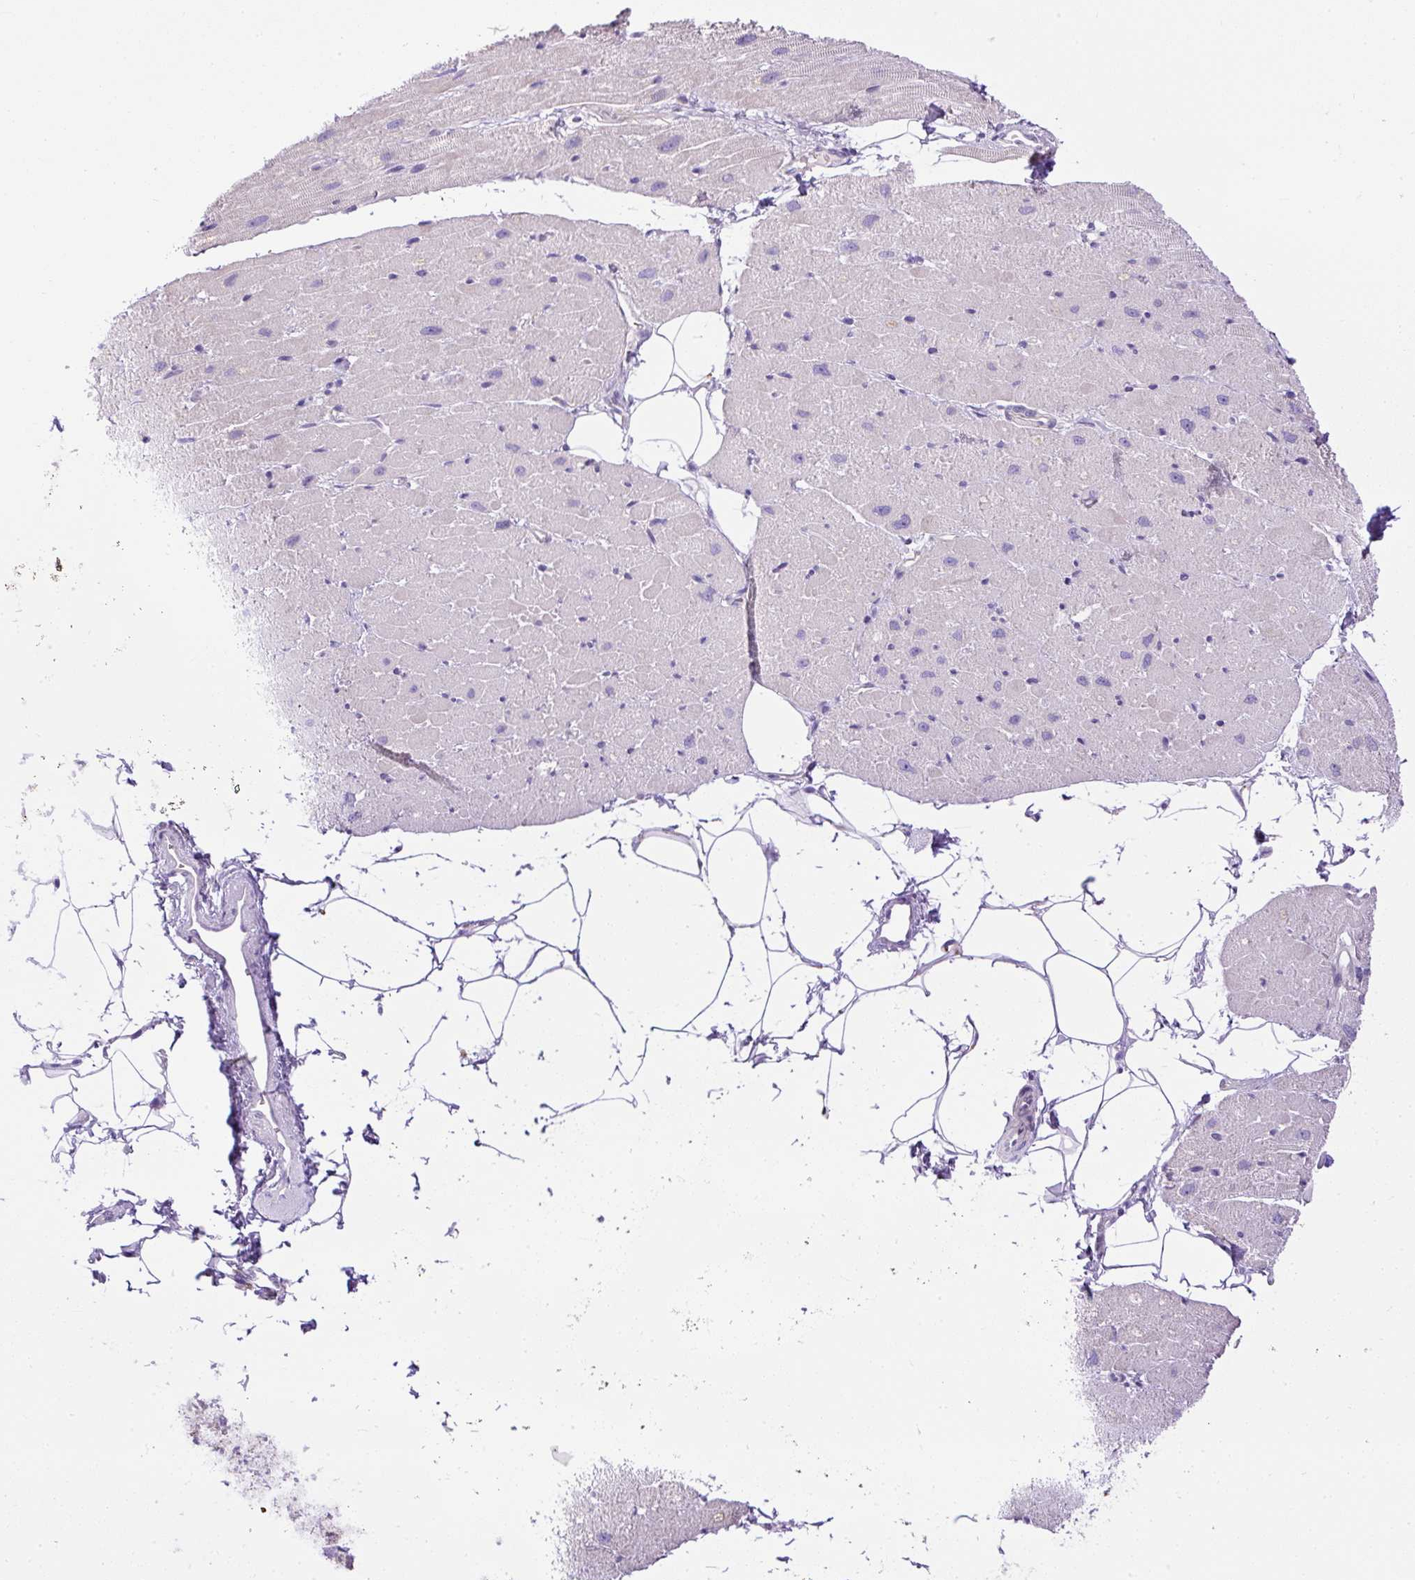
{"staining": {"intensity": "moderate", "quantity": "<25%", "location": "cytoplasmic/membranous"}, "tissue": "heart muscle", "cell_type": "Cardiomyocytes", "image_type": "normal", "snomed": [{"axis": "morphology", "description": "Normal tissue, NOS"}, {"axis": "topography", "description": "Heart"}], "caption": "Immunohistochemistry (IHC) (DAB (3,3'-diaminobenzidine)) staining of benign heart muscle reveals moderate cytoplasmic/membranous protein expression in approximately <25% of cardiomyocytes.", "gene": "CFAP47", "patient": {"sex": "male", "age": 62}}